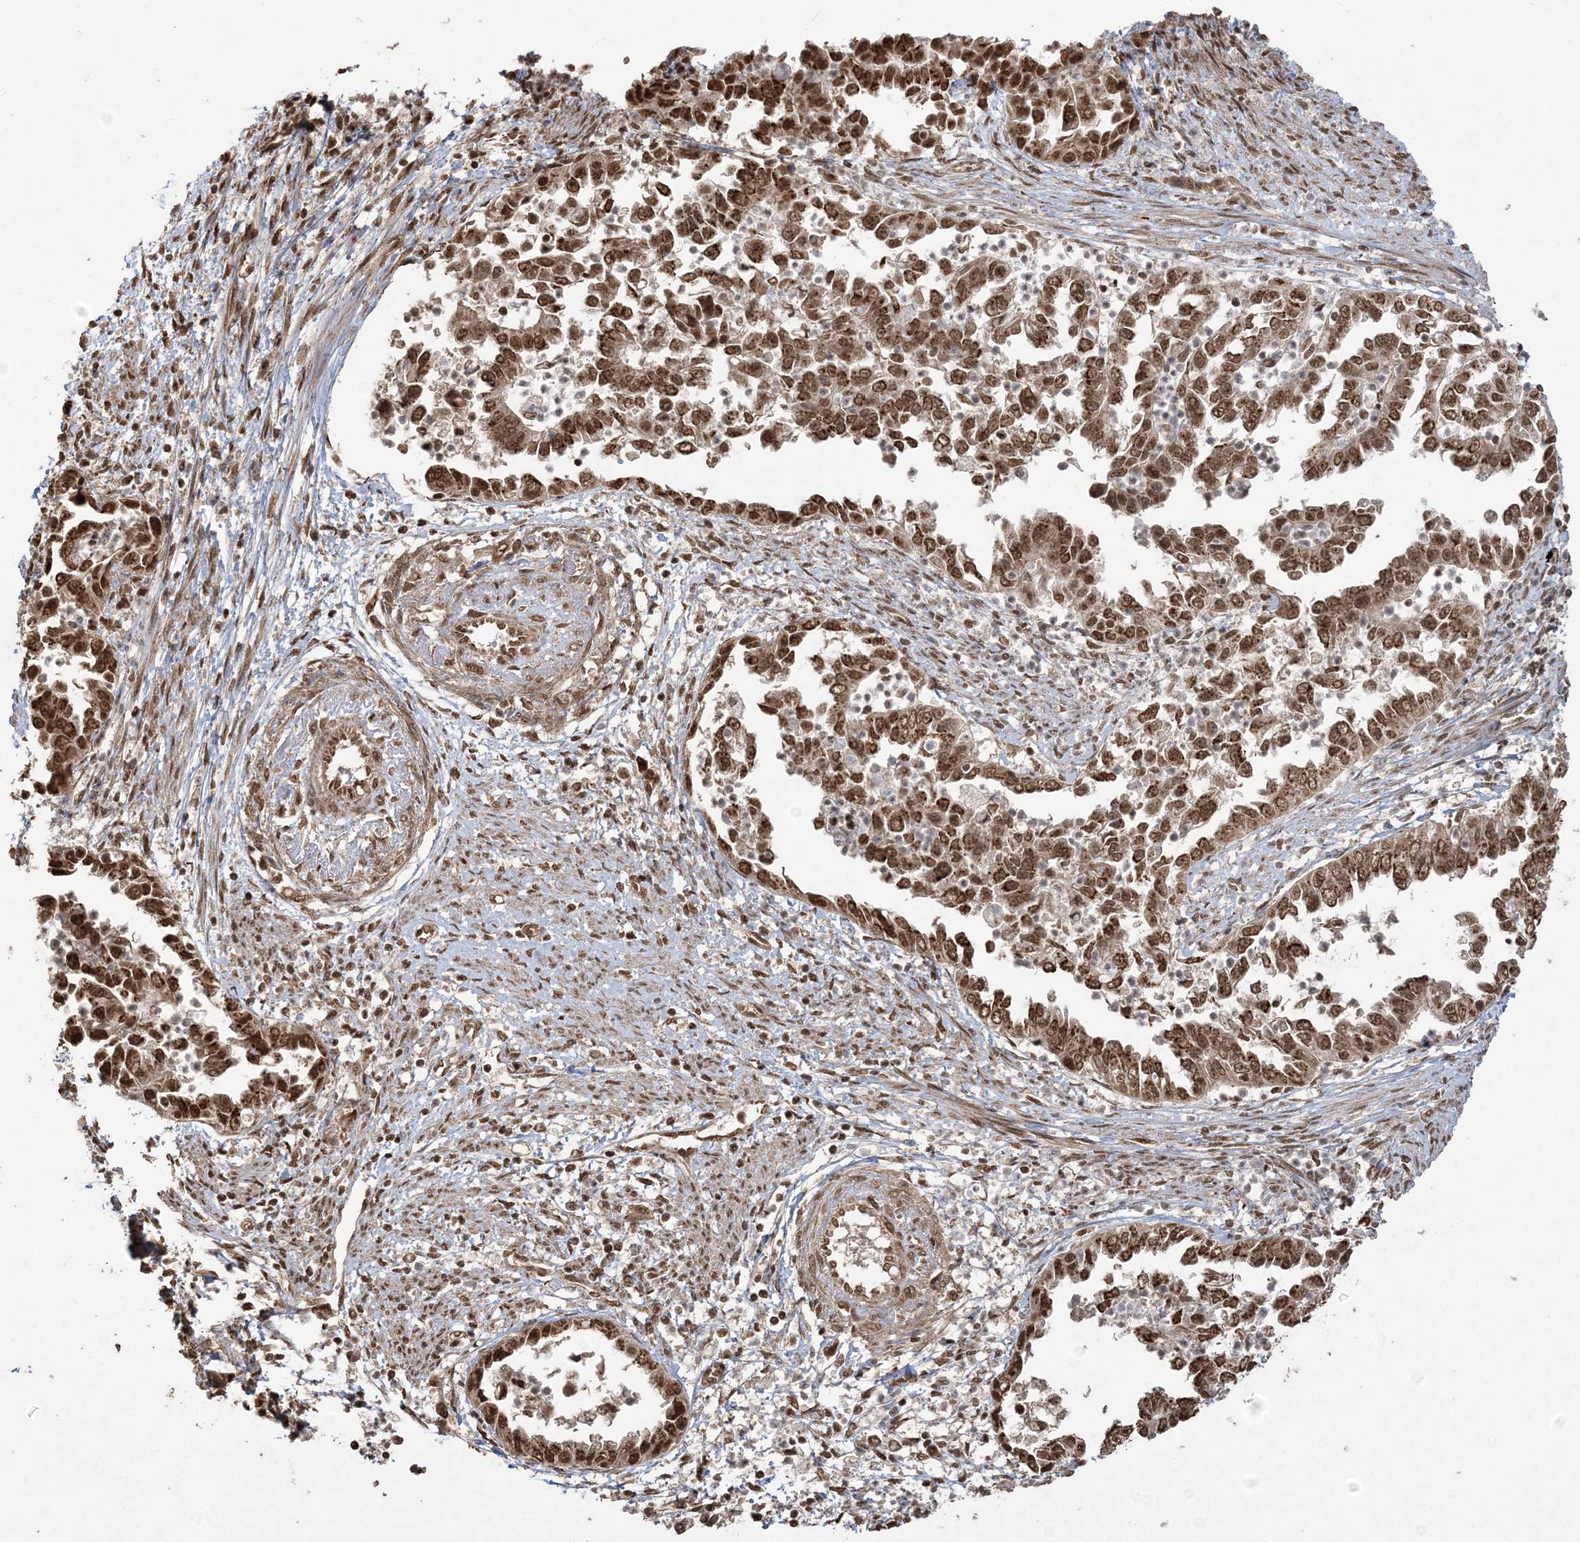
{"staining": {"intensity": "strong", "quantity": ">75%", "location": "cytoplasmic/membranous,nuclear"}, "tissue": "endometrial cancer", "cell_type": "Tumor cells", "image_type": "cancer", "snomed": [{"axis": "morphology", "description": "Adenocarcinoma, NOS"}, {"axis": "topography", "description": "Endometrium"}], "caption": "DAB (3,3'-diaminobenzidine) immunohistochemical staining of adenocarcinoma (endometrial) displays strong cytoplasmic/membranous and nuclear protein expression in about >75% of tumor cells.", "gene": "ZNF839", "patient": {"sex": "female", "age": 85}}